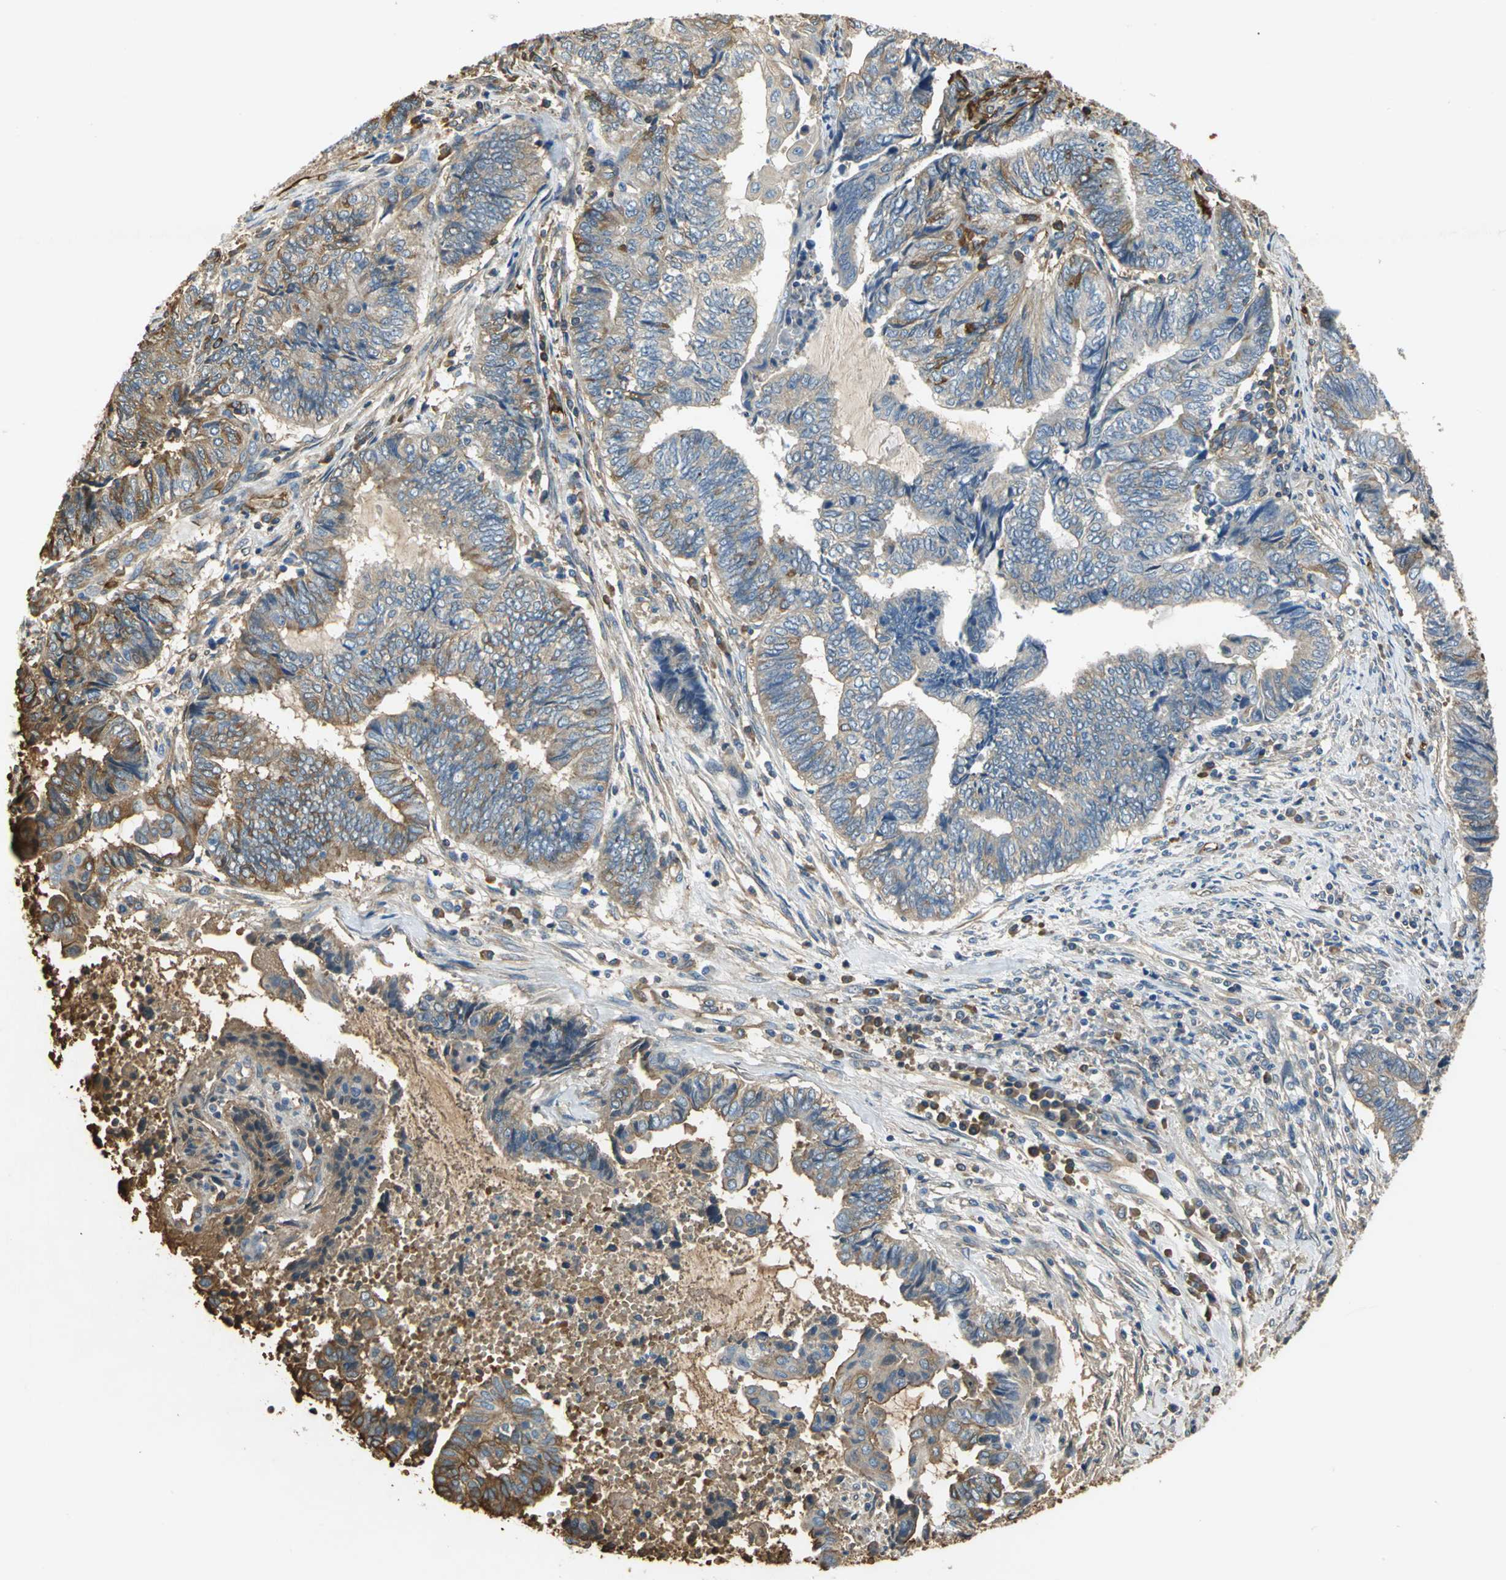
{"staining": {"intensity": "moderate", "quantity": ">75%", "location": "cytoplasmic/membranous"}, "tissue": "endometrial cancer", "cell_type": "Tumor cells", "image_type": "cancer", "snomed": [{"axis": "morphology", "description": "Adenocarcinoma, NOS"}, {"axis": "topography", "description": "Uterus"}, {"axis": "topography", "description": "Endometrium"}], "caption": "Immunohistochemistry of endometrial cancer displays medium levels of moderate cytoplasmic/membranous positivity in about >75% of tumor cells.", "gene": "TREM1", "patient": {"sex": "female", "age": 70}}